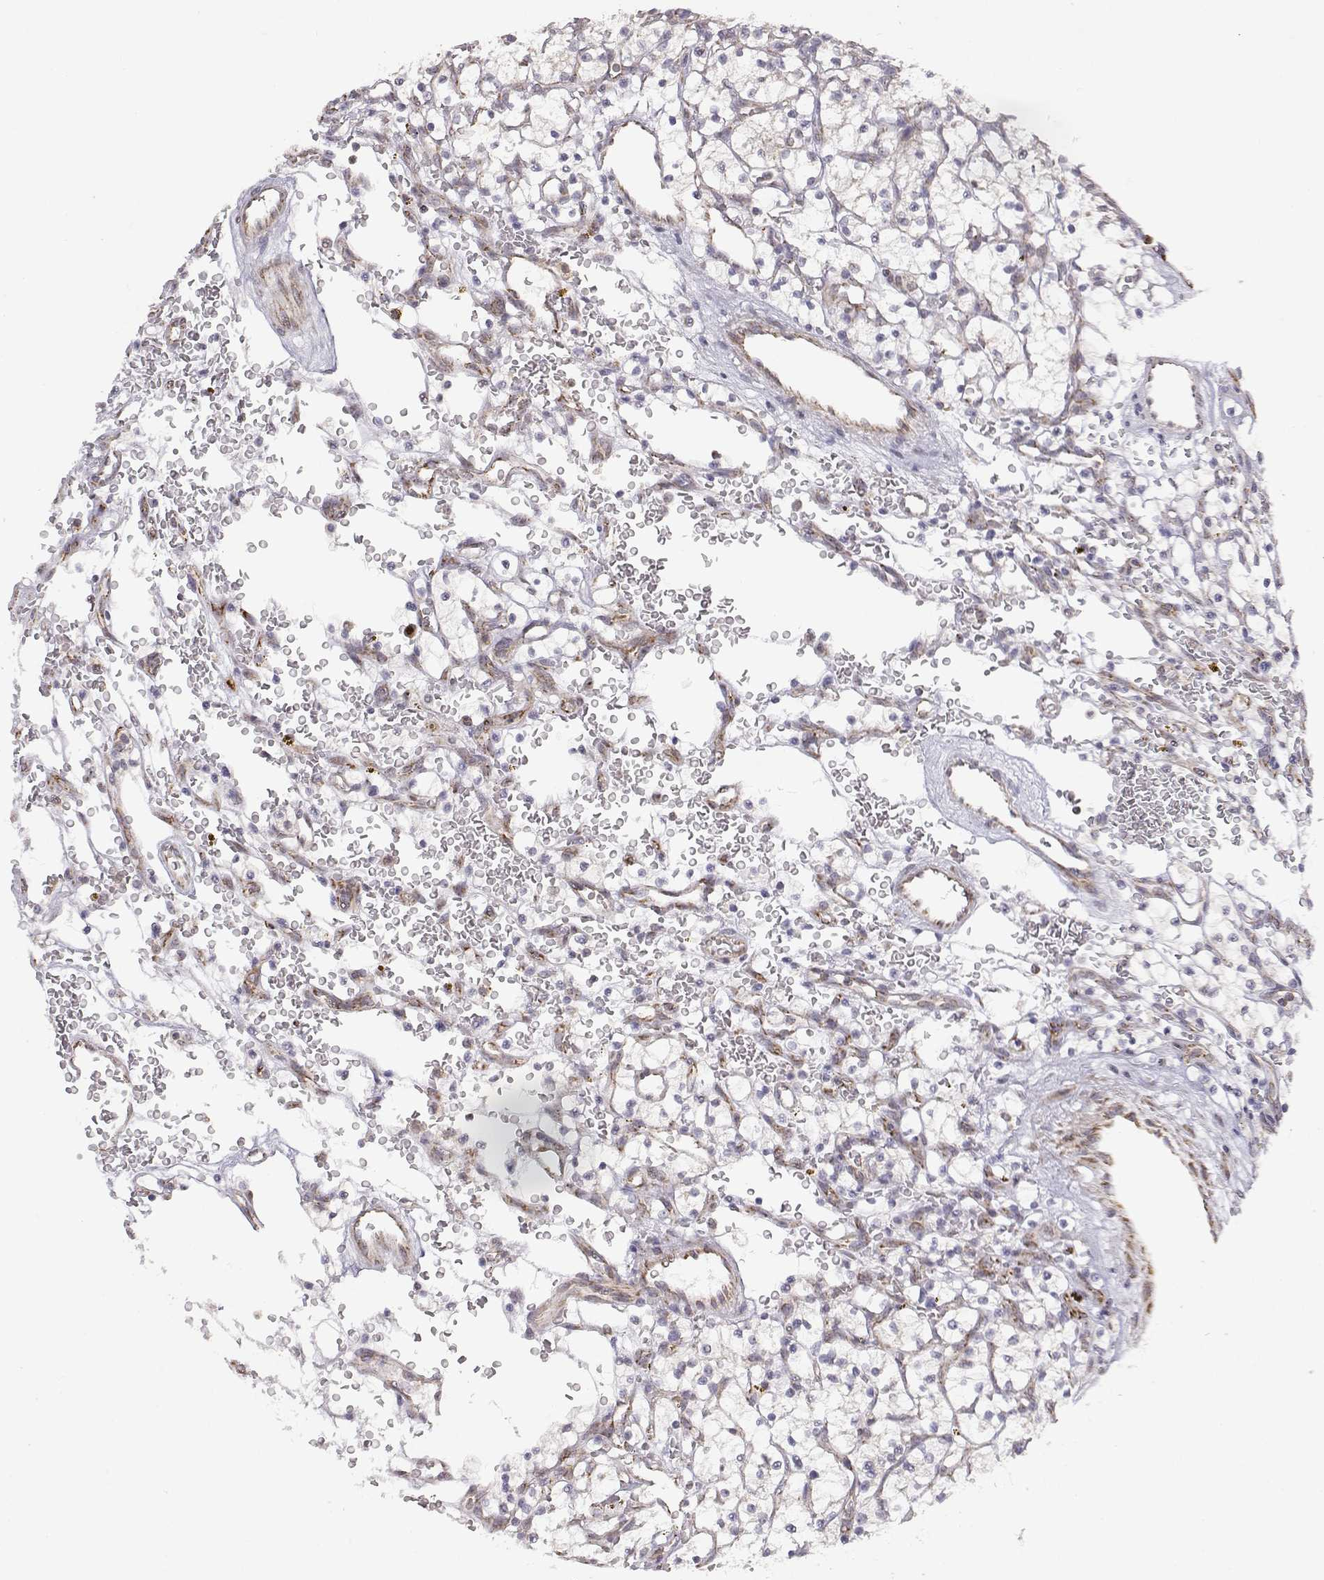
{"staining": {"intensity": "negative", "quantity": "none", "location": "none"}, "tissue": "renal cancer", "cell_type": "Tumor cells", "image_type": "cancer", "snomed": [{"axis": "morphology", "description": "Adenocarcinoma, NOS"}, {"axis": "topography", "description": "Kidney"}], "caption": "Tumor cells show no significant expression in renal adenocarcinoma.", "gene": "EXOG", "patient": {"sex": "female", "age": 64}}